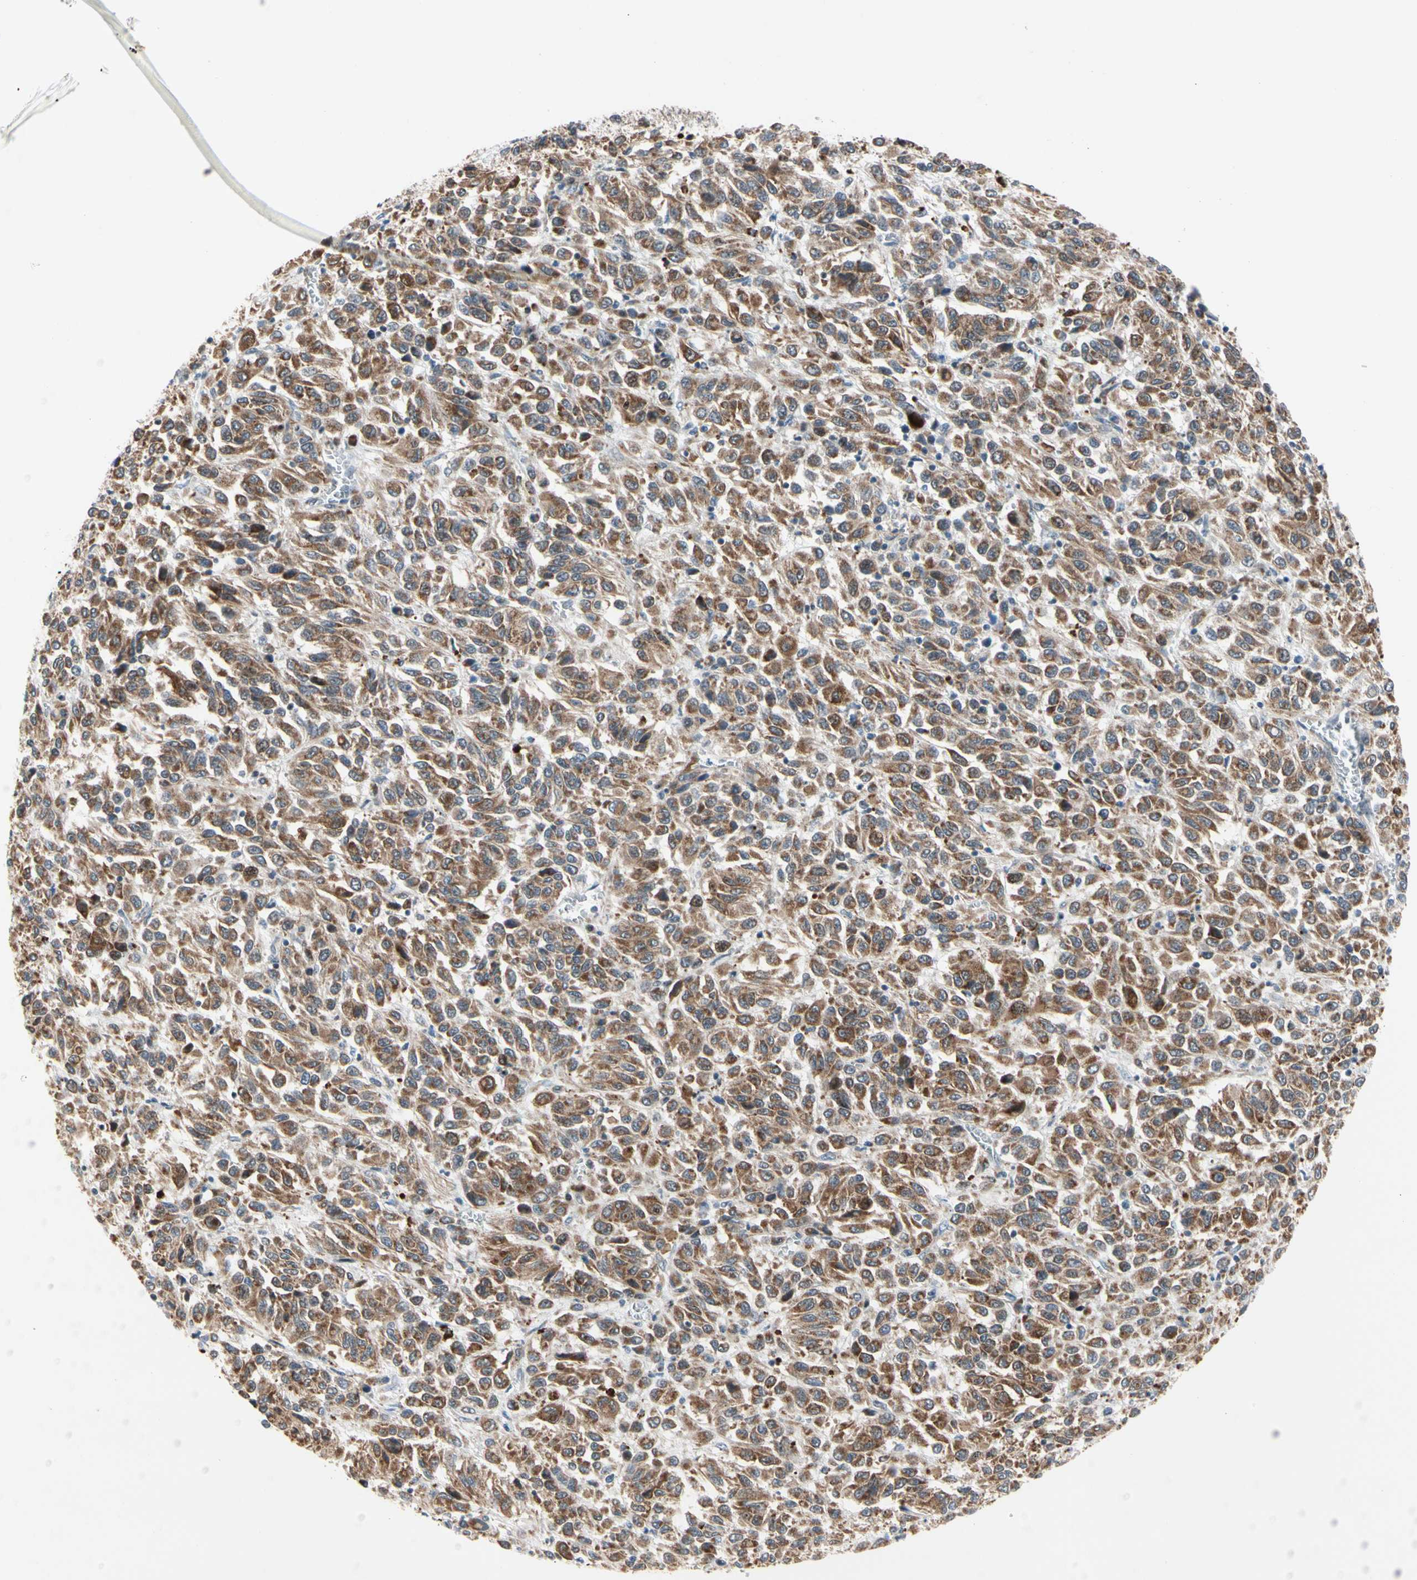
{"staining": {"intensity": "strong", "quantity": ">75%", "location": "cytoplasmic/membranous"}, "tissue": "melanoma", "cell_type": "Tumor cells", "image_type": "cancer", "snomed": [{"axis": "morphology", "description": "Malignant melanoma, Metastatic site"}, {"axis": "topography", "description": "Lung"}], "caption": "Protein staining shows strong cytoplasmic/membranous staining in about >75% of tumor cells in melanoma. (DAB (3,3'-diaminobenzidine) IHC, brown staining for protein, blue staining for nuclei).", "gene": "MARK1", "patient": {"sex": "male", "age": 64}}